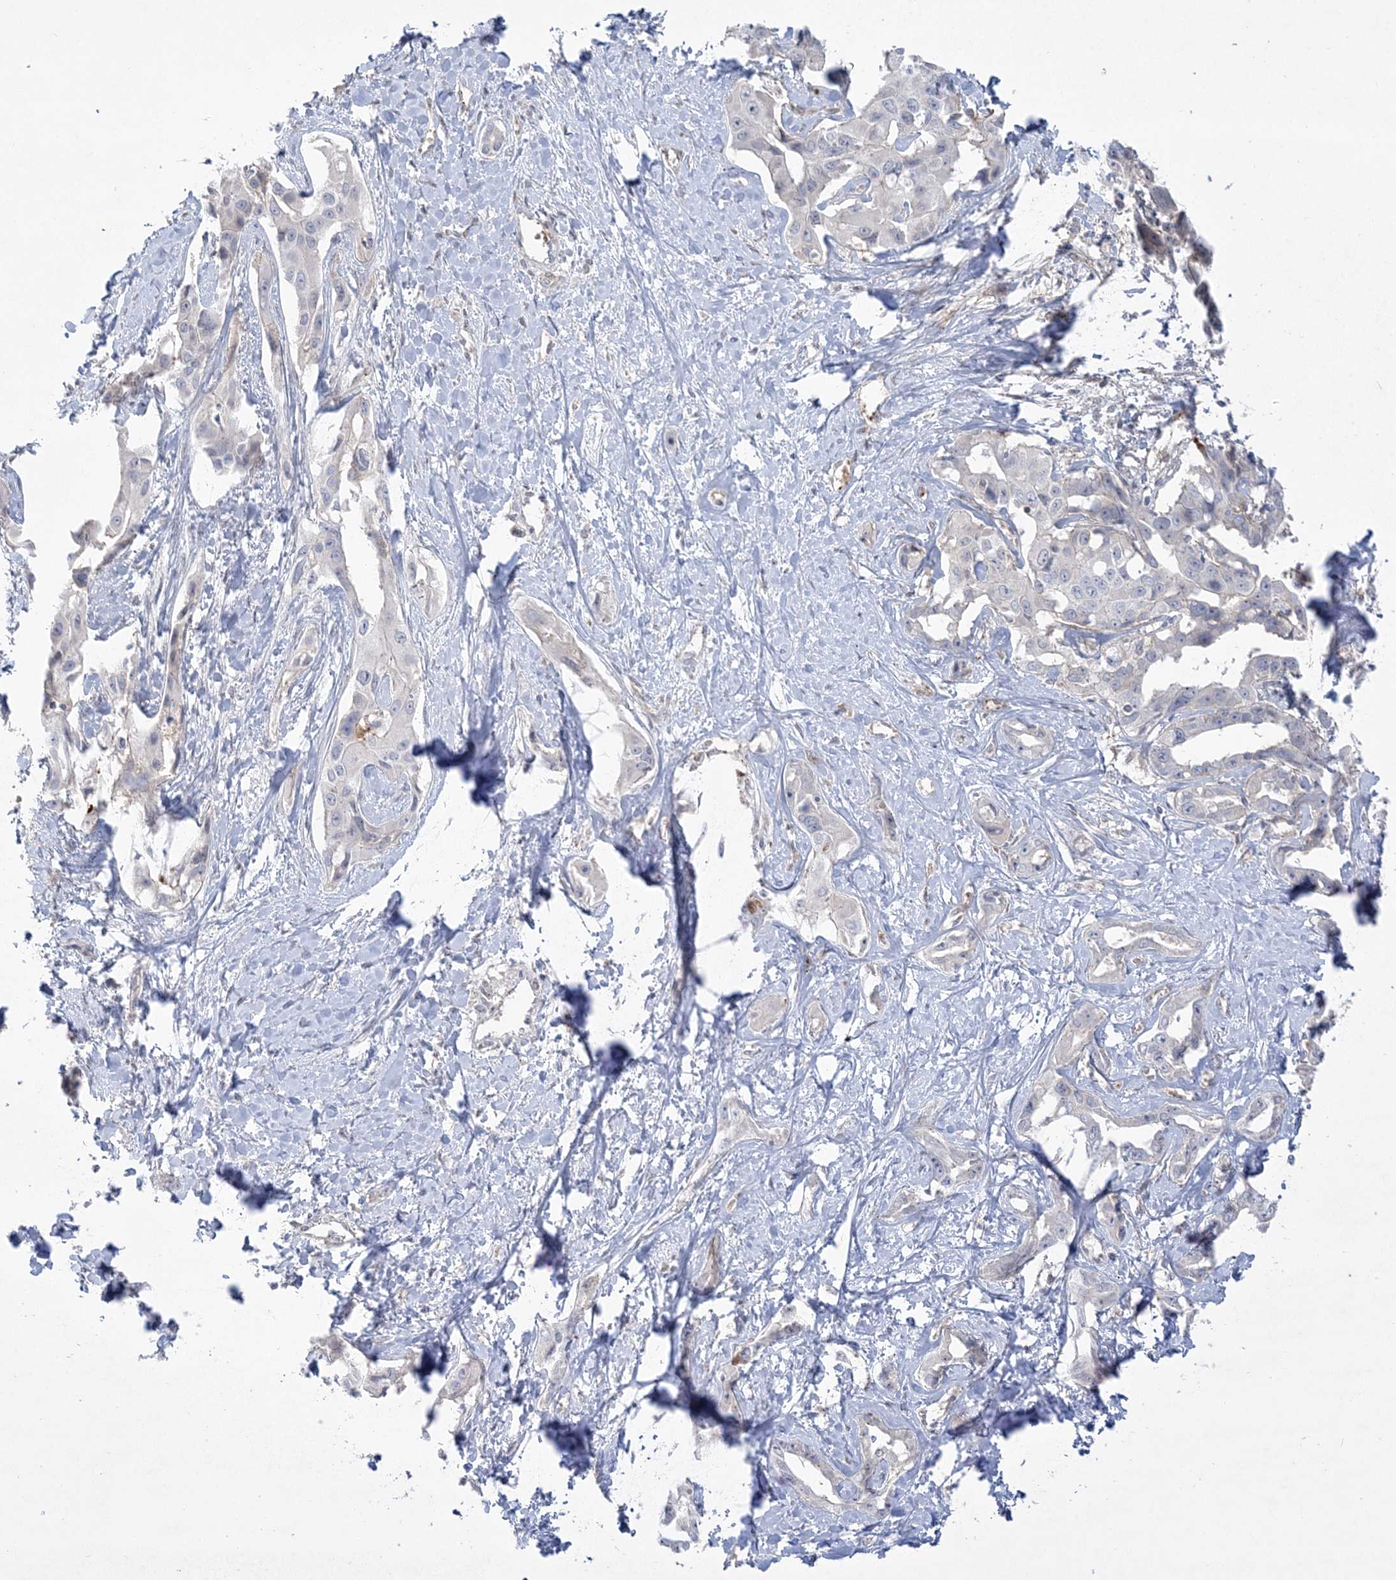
{"staining": {"intensity": "moderate", "quantity": "<25%", "location": "cytoplasmic/membranous"}, "tissue": "liver cancer", "cell_type": "Tumor cells", "image_type": "cancer", "snomed": [{"axis": "morphology", "description": "Cholangiocarcinoma"}, {"axis": "topography", "description": "Liver"}], "caption": "A brown stain shows moderate cytoplasmic/membranous staining of a protein in human liver cancer tumor cells.", "gene": "ADAMTS12", "patient": {"sex": "male", "age": 59}}